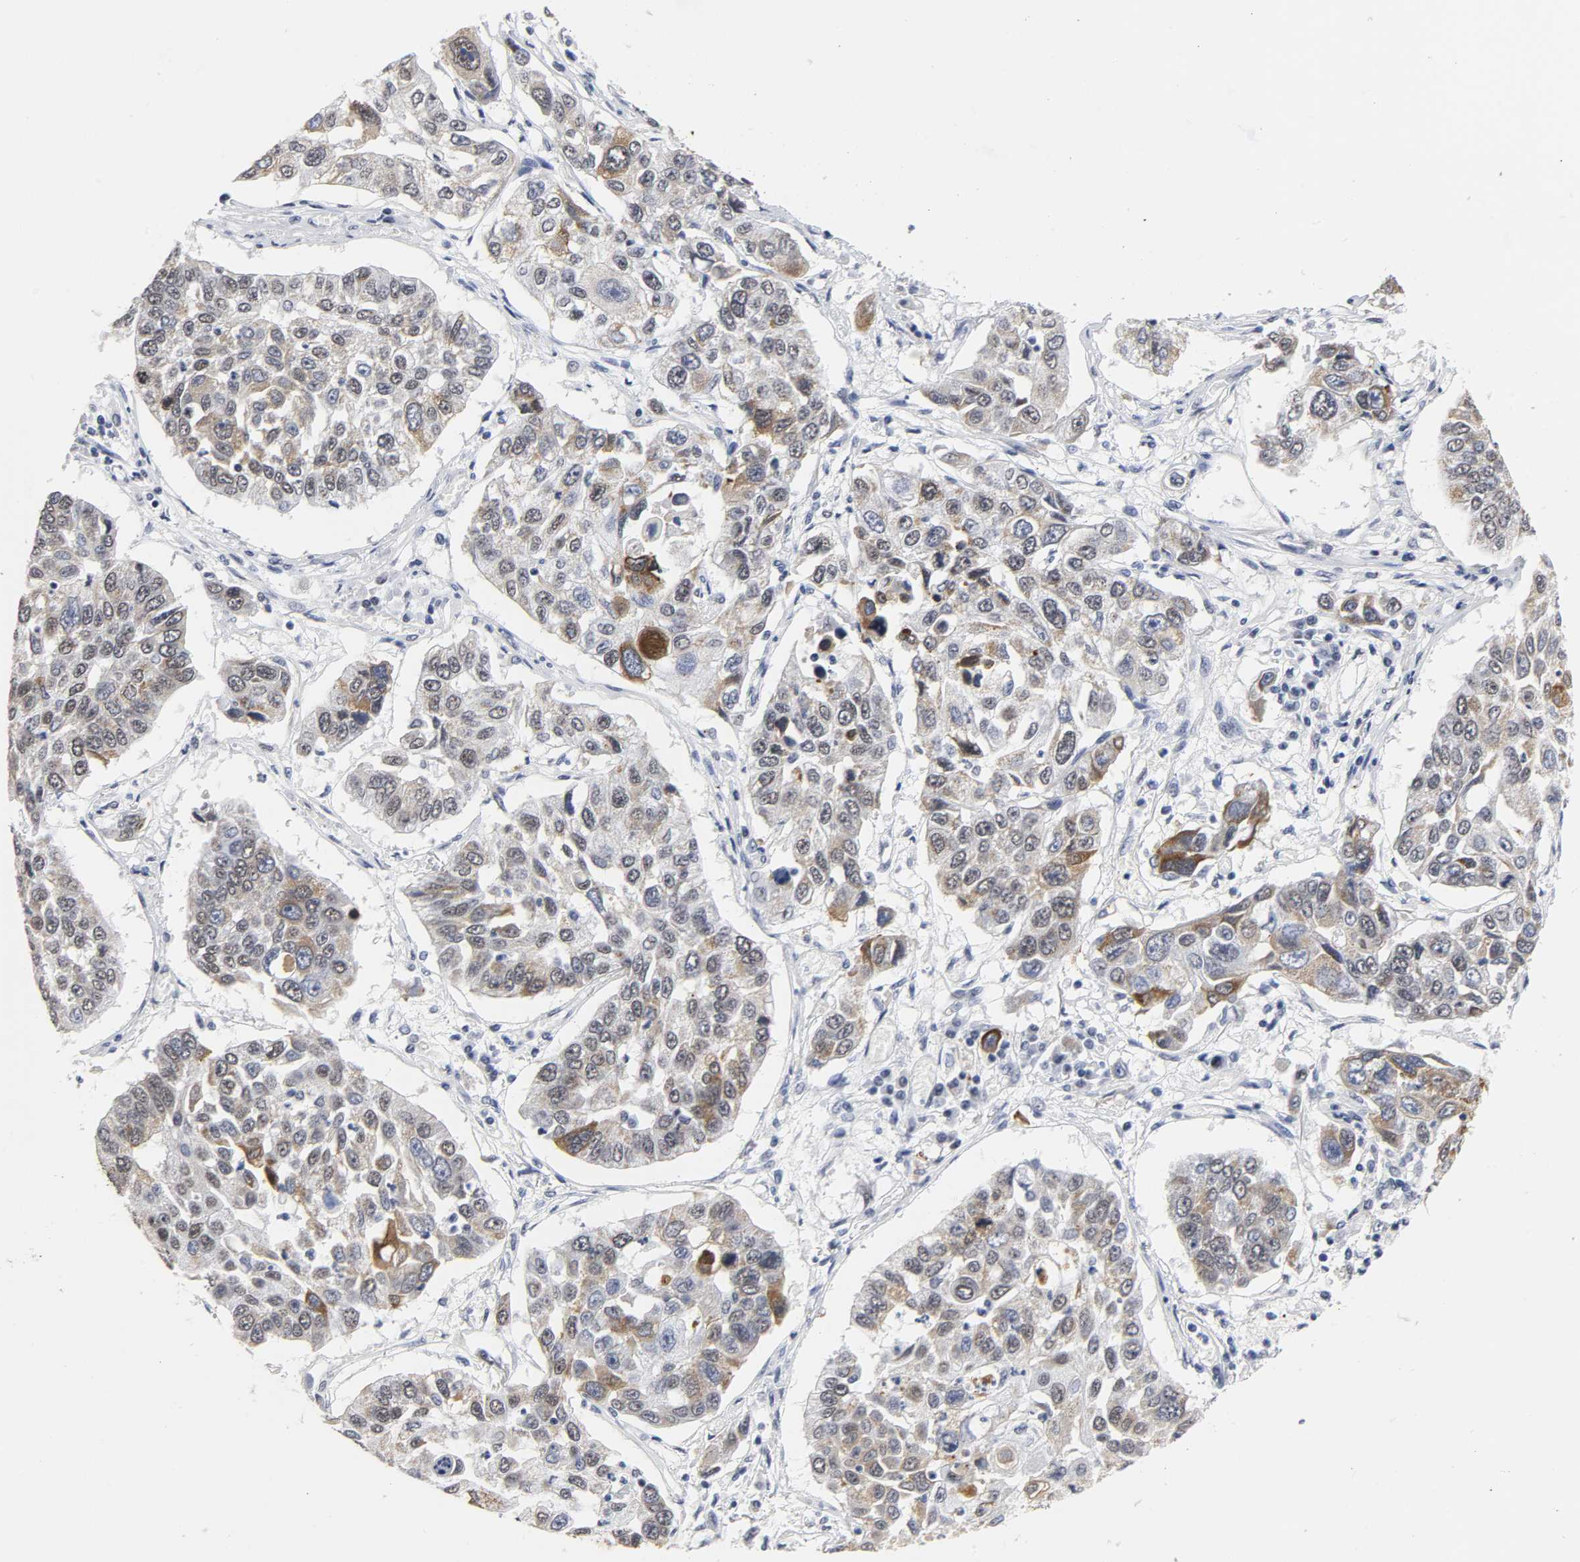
{"staining": {"intensity": "strong", "quantity": "25%-75%", "location": "cytoplasmic/membranous"}, "tissue": "lung cancer", "cell_type": "Tumor cells", "image_type": "cancer", "snomed": [{"axis": "morphology", "description": "Squamous cell carcinoma, NOS"}, {"axis": "topography", "description": "Lung"}], "caption": "Immunohistochemistry of lung cancer displays high levels of strong cytoplasmic/membranous staining in approximately 25%-75% of tumor cells. The staining is performed using DAB brown chromogen to label protein expression. The nuclei are counter-stained blue using hematoxylin.", "gene": "GRHL2", "patient": {"sex": "male", "age": 71}}